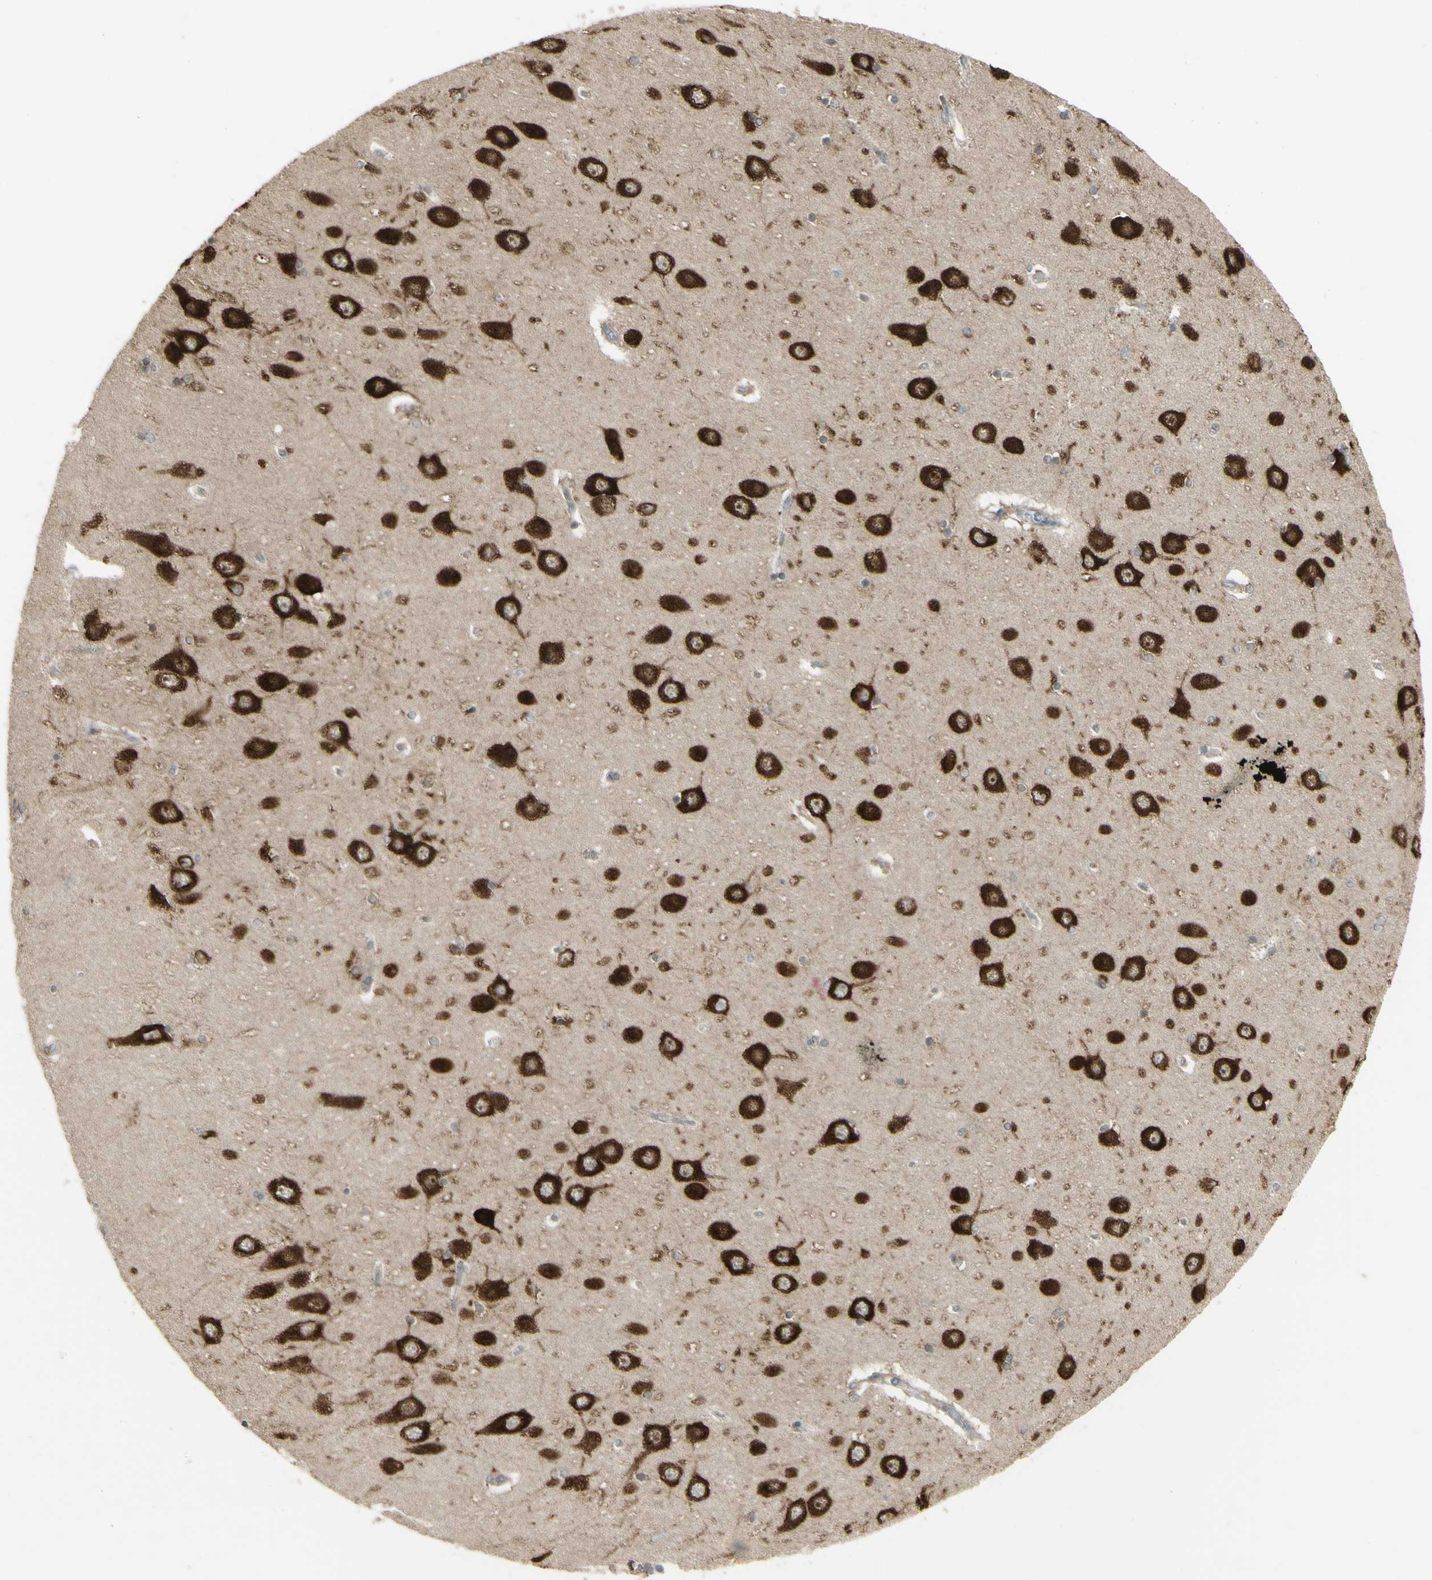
{"staining": {"intensity": "moderate", "quantity": "25%-75%", "location": "cytoplasmic/membranous"}, "tissue": "hippocampus", "cell_type": "Glial cells", "image_type": "normal", "snomed": [{"axis": "morphology", "description": "Normal tissue, NOS"}, {"axis": "topography", "description": "Hippocampus"}], "caption": "Glial cells exhibit moderate cytoplasmic/membranous staining in about 25%-75% of cells in normal hippocampus. (IHC, brightfield microscopy, high magnification).", "gene": "FKBP3", "patient": {"sex": "female", "age": 54}}